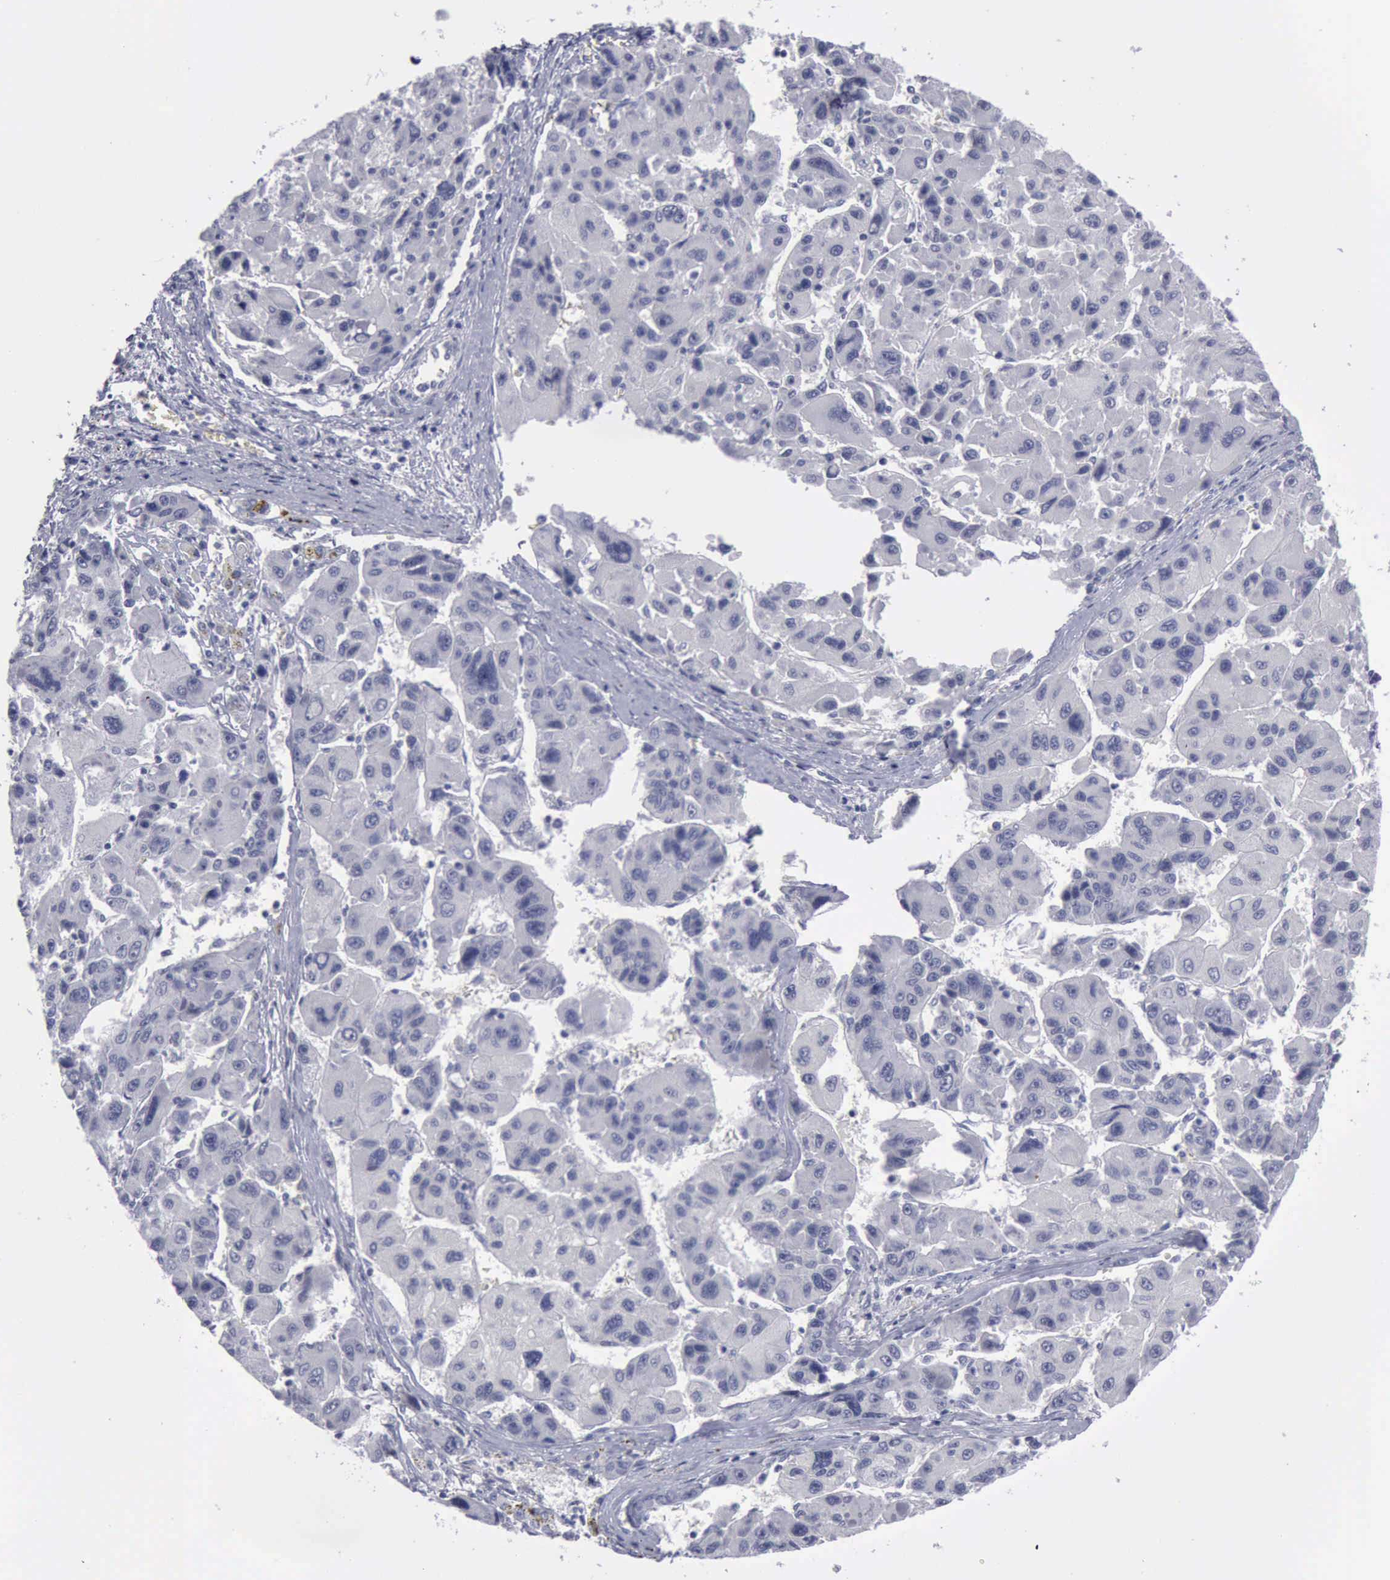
{"staining": {"intensity": "negative", "quantity": "none", "location": "none"}, "tissue": "liver cancer", "cell_type": "Tumor cells", "image_type": "cancer", "snomed": [{"axis": "morphology", "description": "Carcinoma, Hepatocellular, NOS"}, {"axis": "topography", "description": "Liver"}], "caption": "High power microscopy image of an immunohistochemistry (IHC) histopathology image of liver hepatocellular carcinoma, revealing no significant expression in tumor cells.", "gene": "KRT13", "patient": {"sex": "male", "age": 64}}